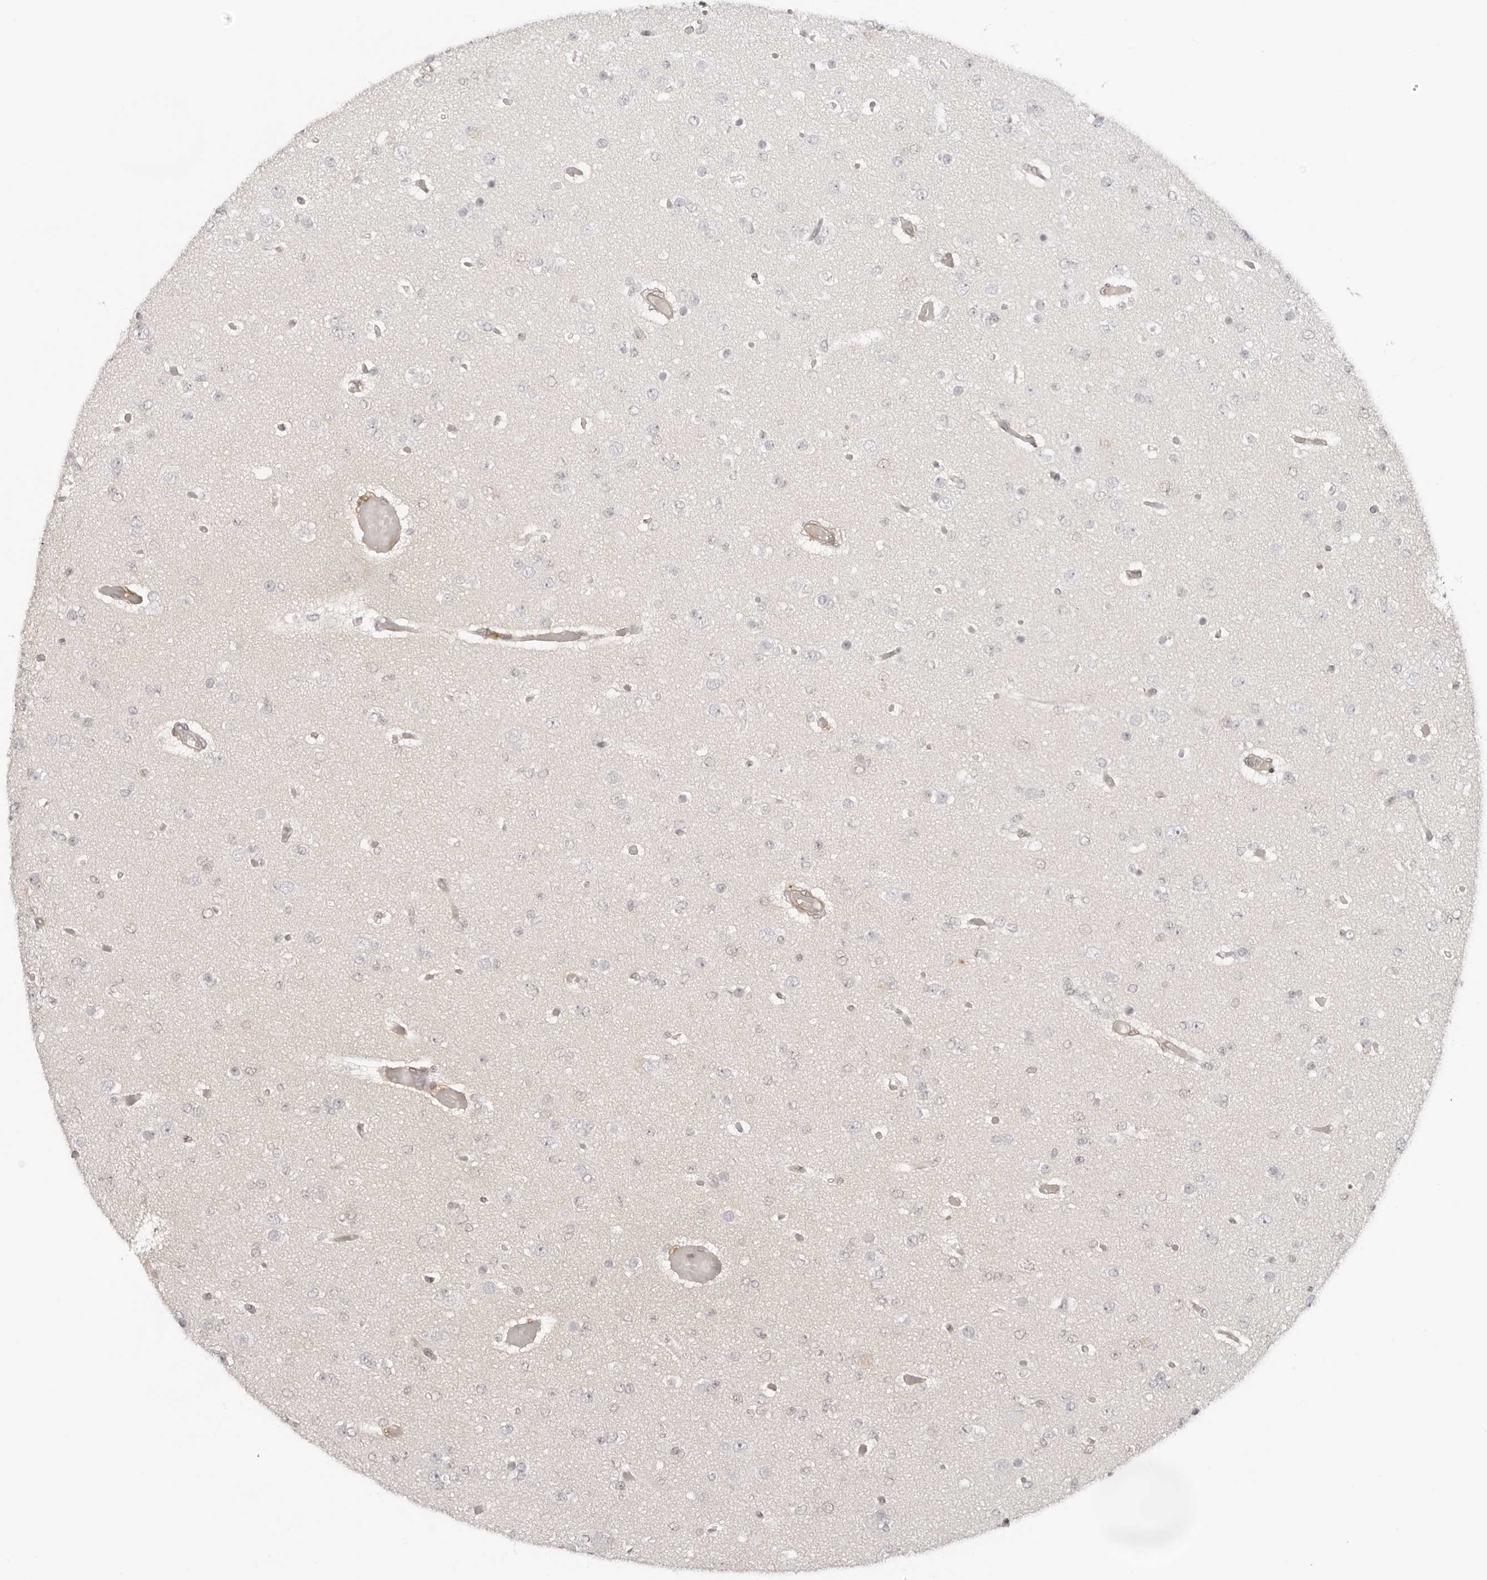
{"staining": {"intensity": "negative", "quantity": "none", "location": "none"}, "tissue": "glioma", "cell_type": "Tumor cells", "image_type": "cancer", "snomed": [{"axis": "morphology", "description": "Glioma, malignant, Low grade"}, {"axis": "topography", "description": "Brain"}], "caption": "A high-resolution micrograph shows immunohistochemistry (IHC) staining of malignant low-grade glioma, which demonstrates no significant staining in tumor cells.", "gene": "RNF146", "patient": {"sex": "female", "age": 22}}